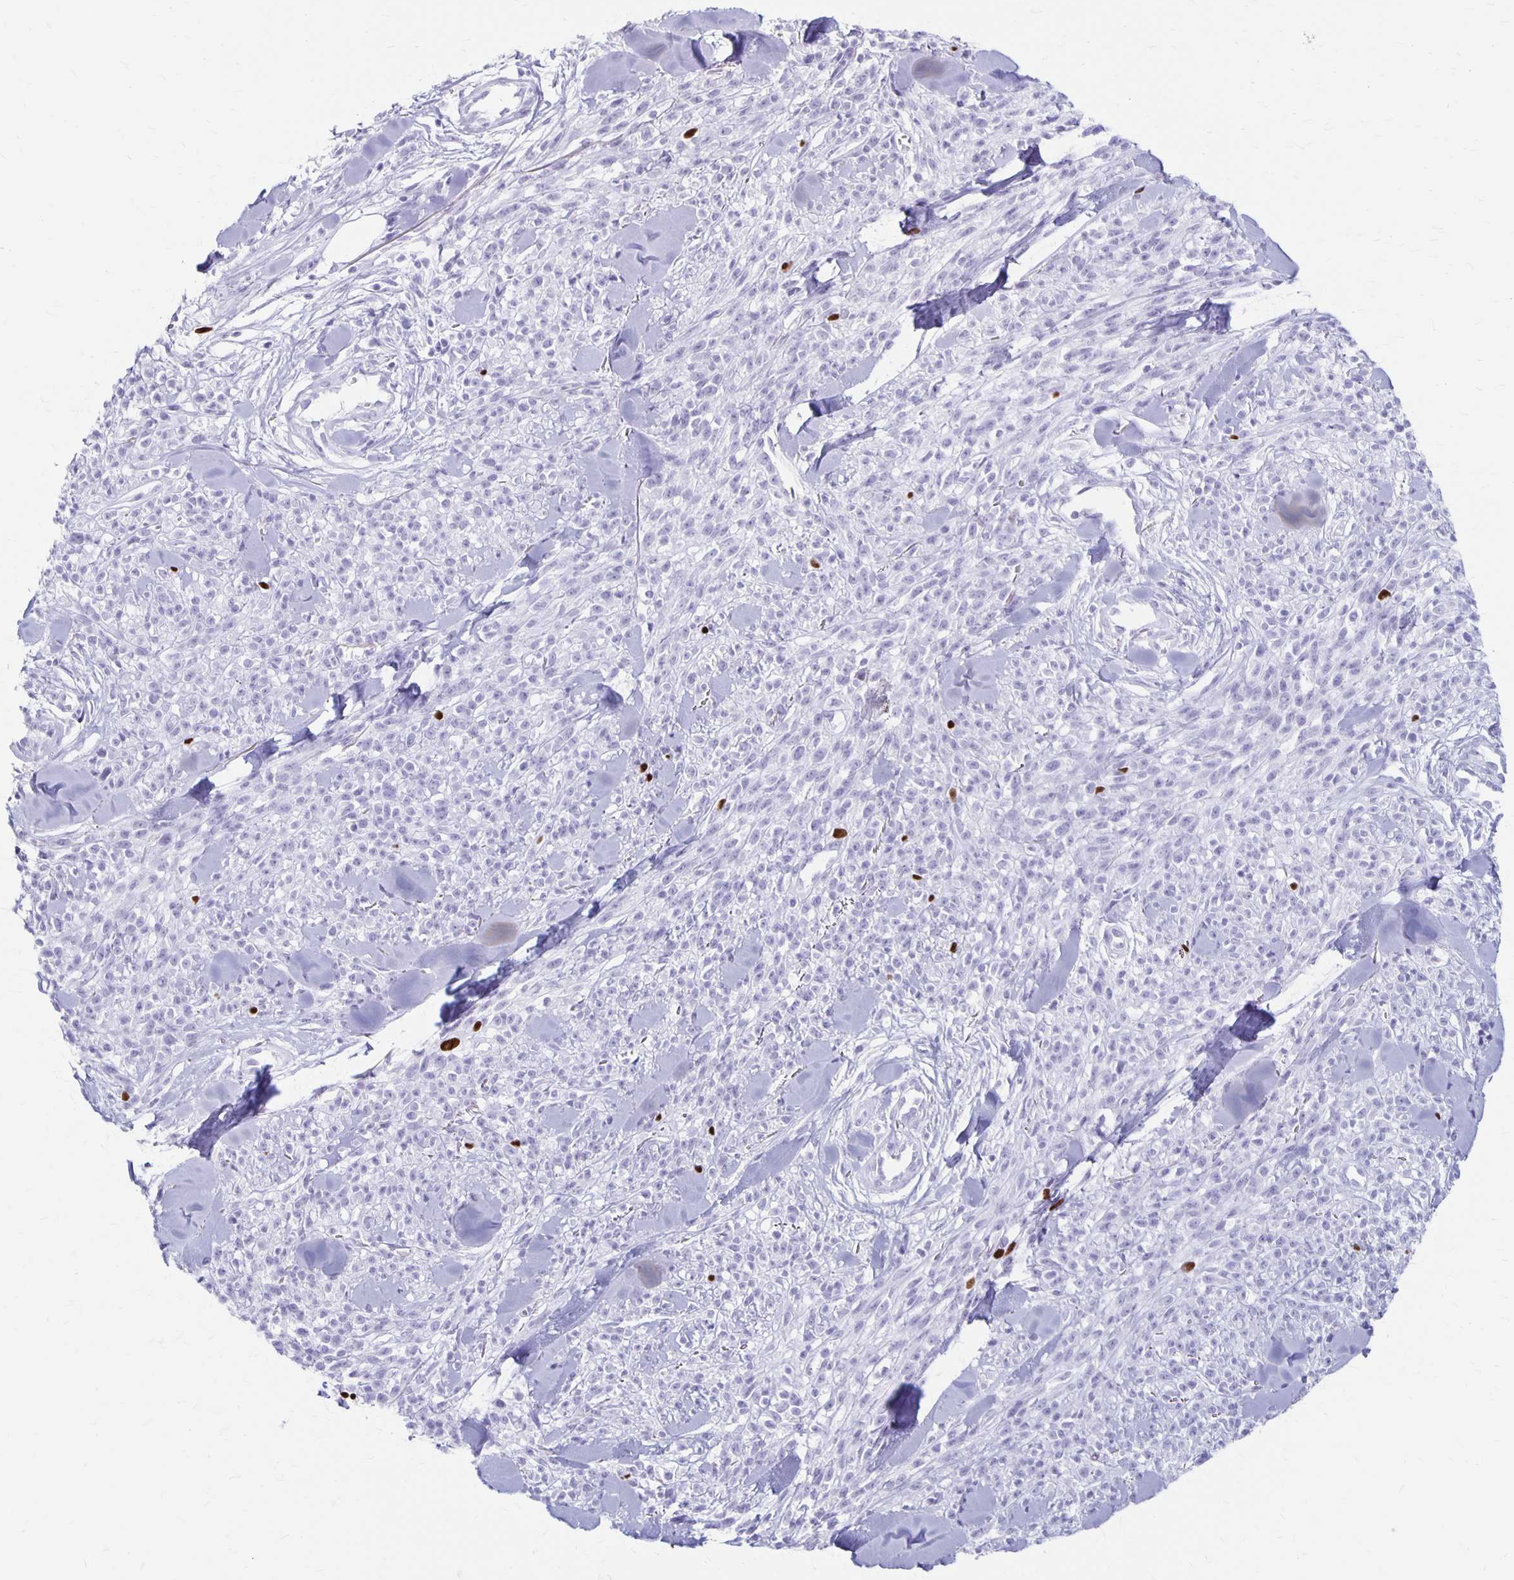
{"staining": {"intensity": "negative", "quantity": "none", "location": "none"}, "tissue": "melanoma", "cell_type": "Tumor cells", "image_type": "cancer", "snomed": [{"axis": "morphology", "description": "Malignant melanoma, NOS"}, {"axis": "topography", "description": "Skin"}, {"axis": "topography", "description": "Skin of trunk"}], "caption": "There is no significant staining in tumor cells of malignant melanoma. Nuclei are stained in blue.", "gene": "MAGEC2", "patient": {"sex": "male", "age": 74}}